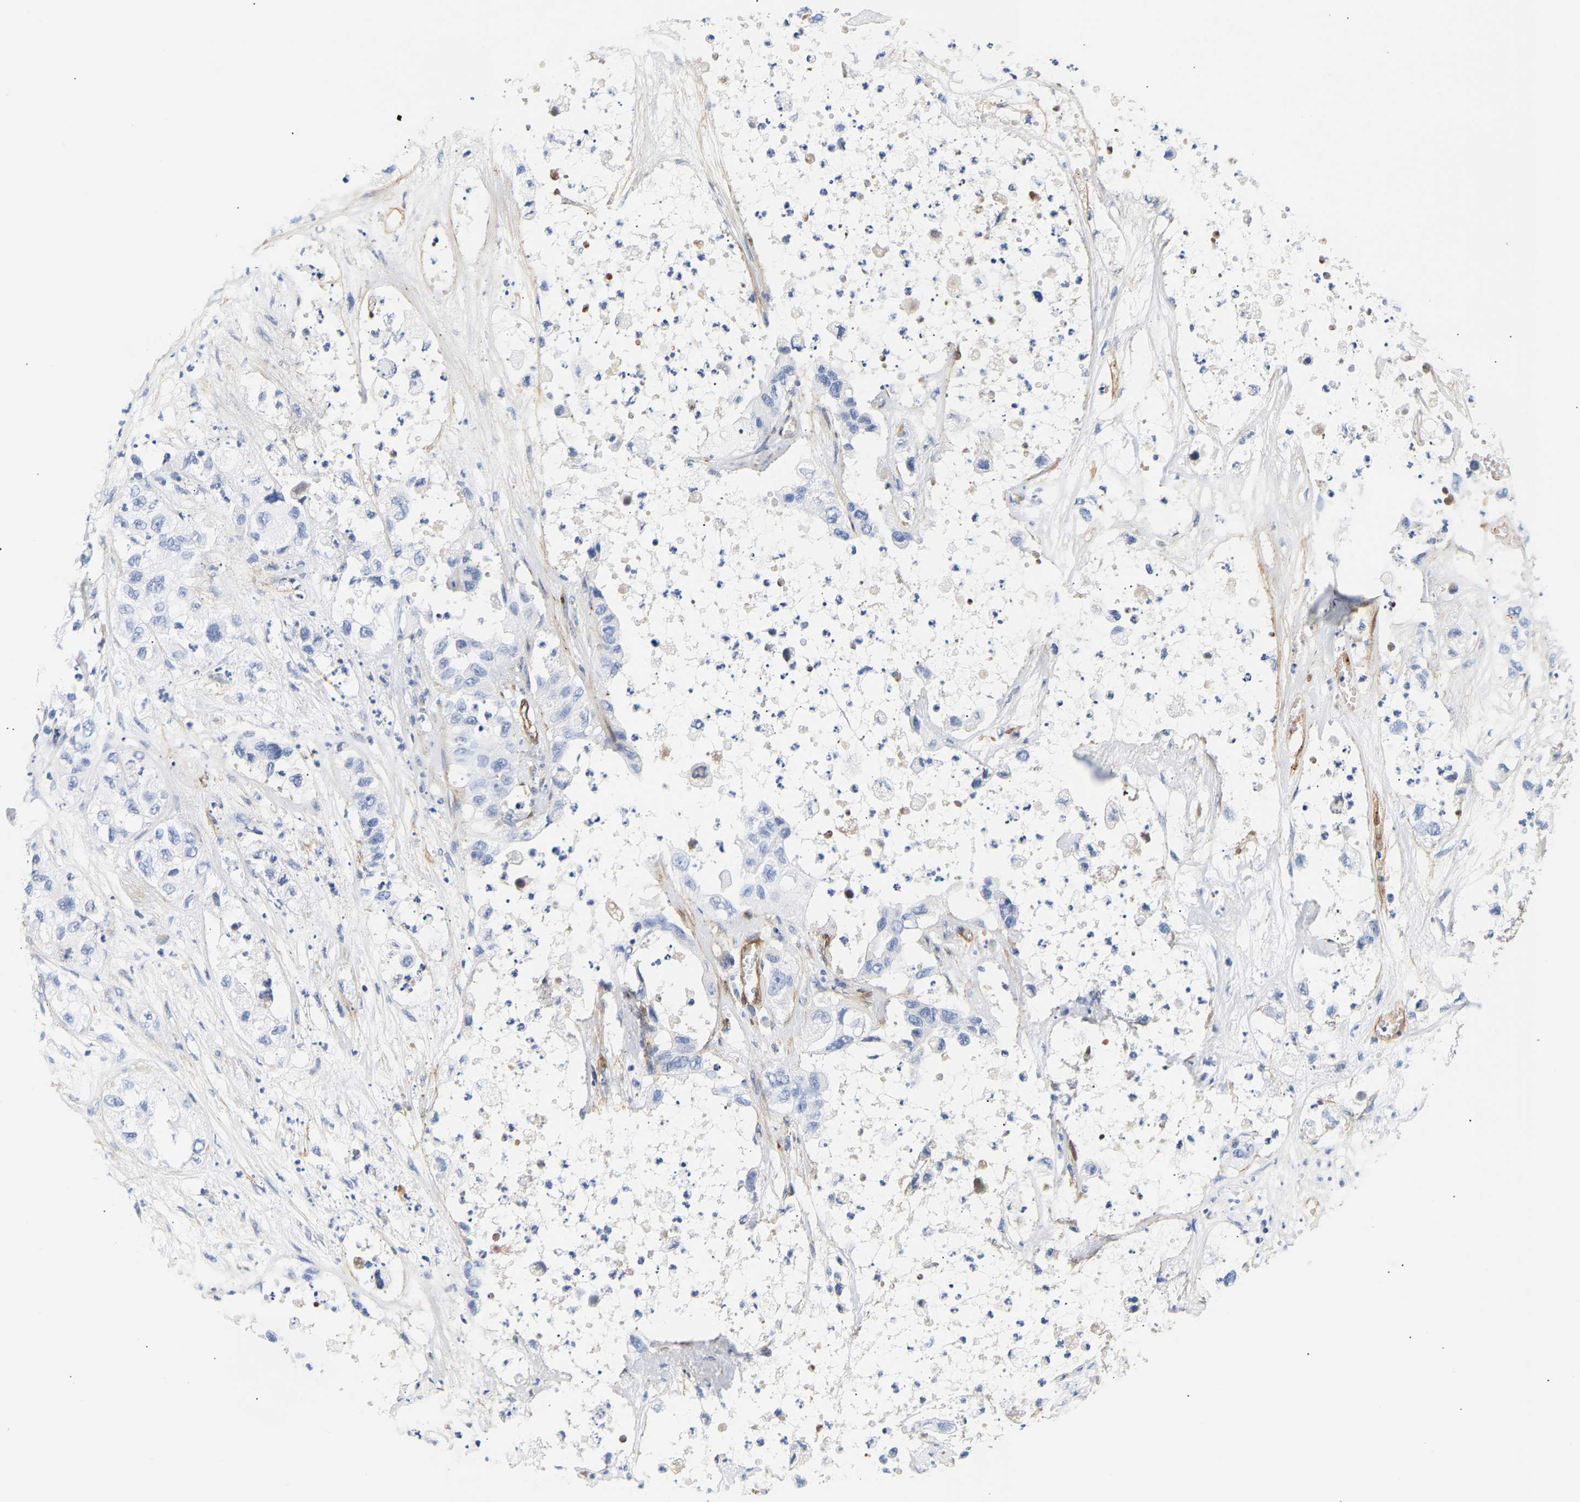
{"staining": {"intensity": "negative", "quantity": "none", "location": "none"}, "tissue": "pancreatic cancer", "cell_type": "Tumor cells", "image_type": "cancer", "snomed": [{"axis": "morphology", "description": "Adenocarcinoma, NOS"}, {"axis": "topography", "description": "Pancreas"}], "caption": "Micrograph shows no protein positivity in tumor cells of pancreatic adenocarcinoma tissue.", "gene": "IGFBP7", "patient": {"sex": "female", "age": 78}}